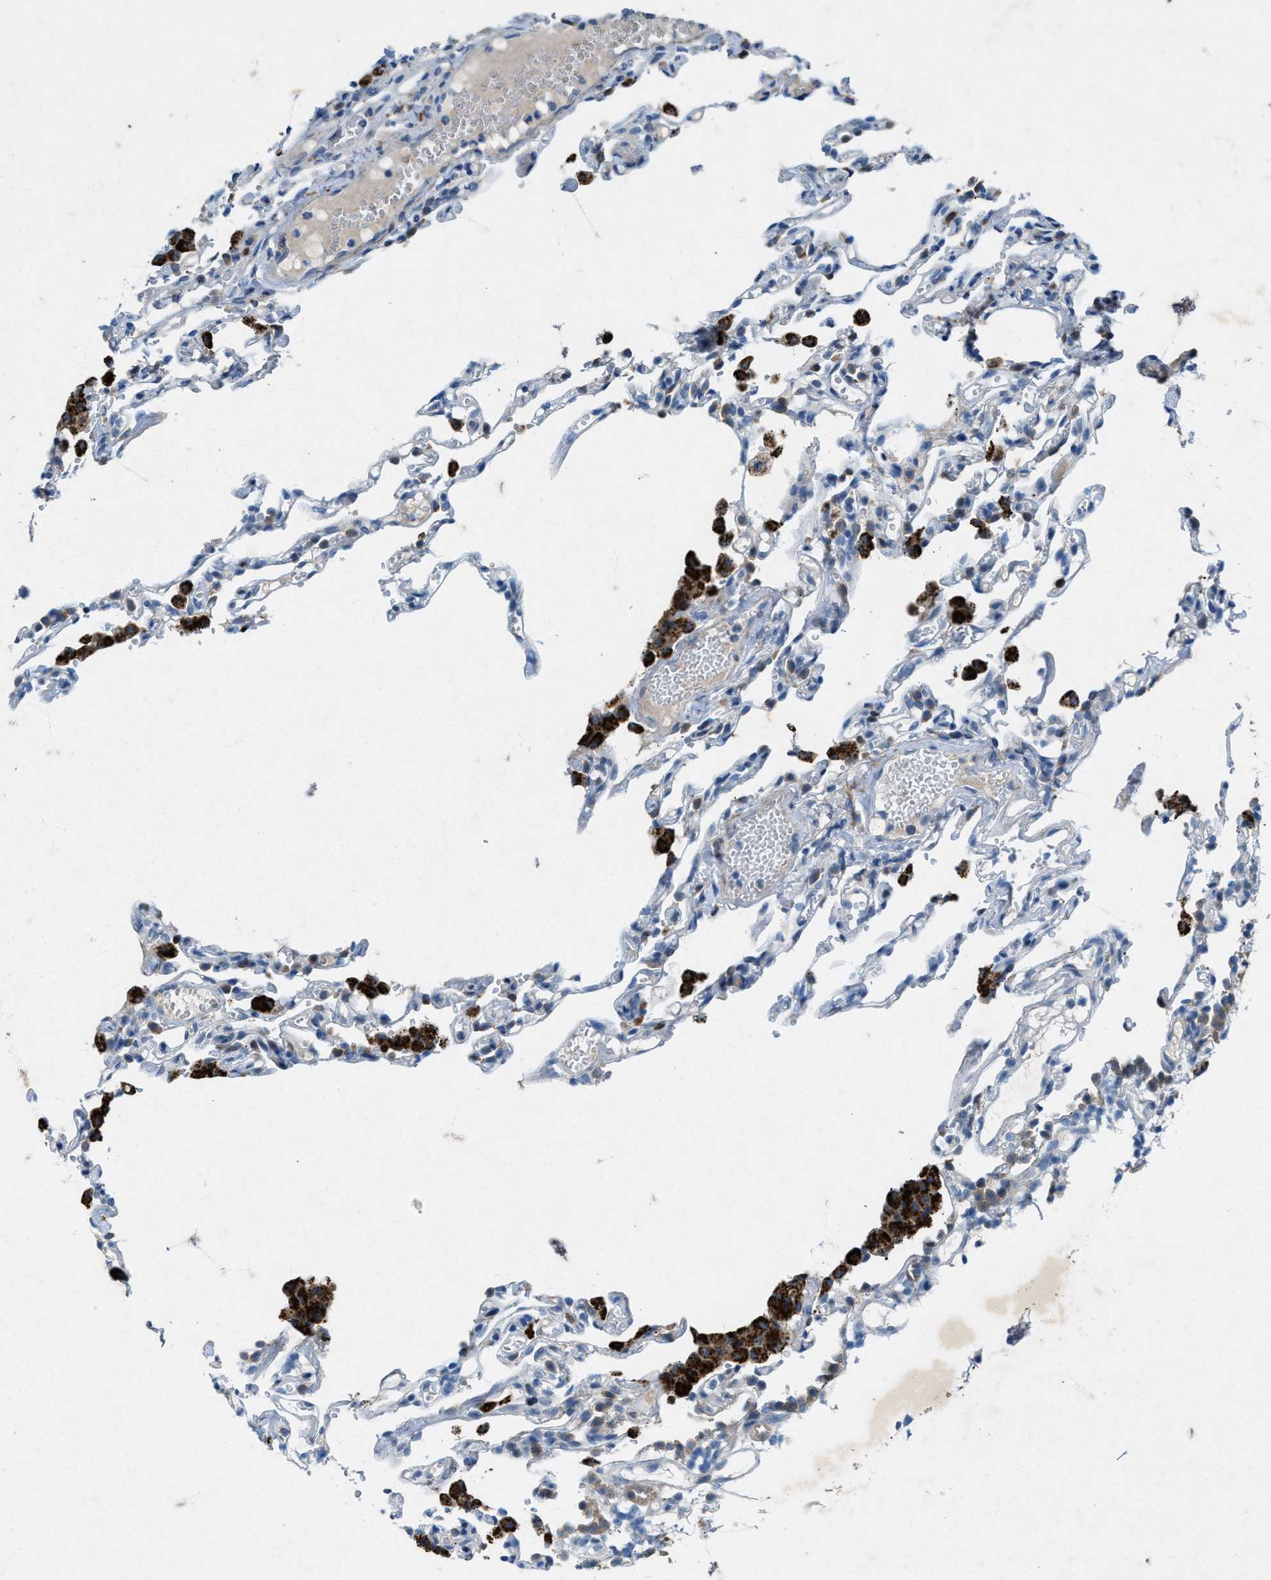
{"staining": {"intensity": "weak", "quantity": "<25%", "location": "cytoplasmic/membranous"}, "tissue": "lung", "cell_type": "Alveolar cells", "image_type": "normal", "snomed": [{"axis": "morphology", "description": "Normal tissue, NOS"}, {"axis": "topography", "description": "Lung"}], "caption": "High power microscopy micrograph of an immunohistochemistry photomicrograph of unremarkable lung, revealing no significant staining in alveolar cells. (Stains: DAB (3,3'-diaminobenzidine) immunohistochemistry (IHC) with hematoxylin counter stain, Microscopy: brightfield microscopy at high magnification).", "gene": "URGCP", "patient": {"sex": "male", "age": 21}}